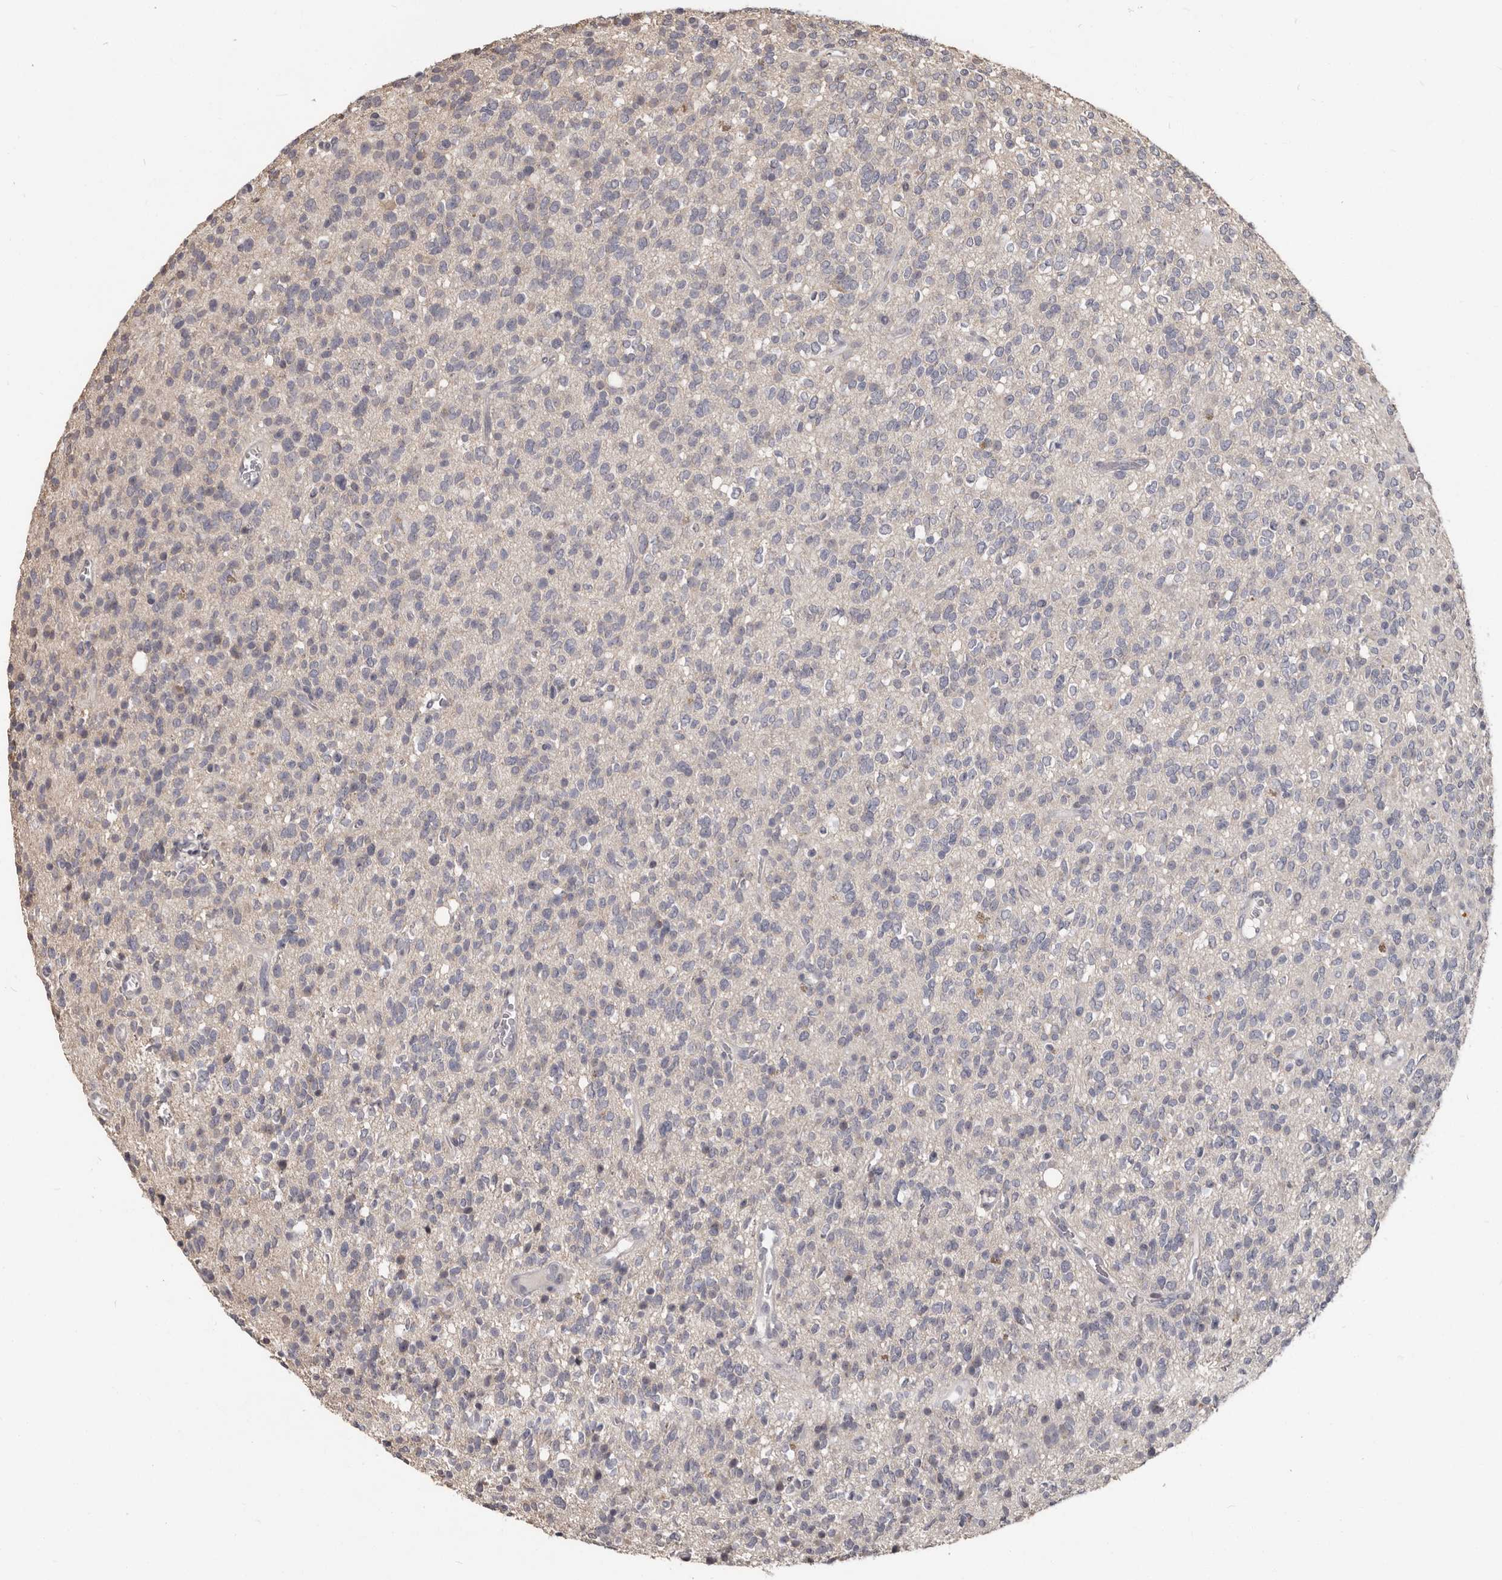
{"staining": {"intensity": "negative", "quantity": "none", "location": "none"}, "tissue": "glioma", "cell_type": "Tumor cells", "image_type": "cancer", "snomed": [{"axis": "morphology", "description": "Glioma, malignant, High grade"}, {"axis": "topography", "description": "Brain"}], "caption": "This is a image of immunohistochemistry (IHC) staining of malignant glioma (high-grade), which shows no expression in tumor cells.", "gene": "GPR157", "patient": {"sex": "male", "age": 34}}